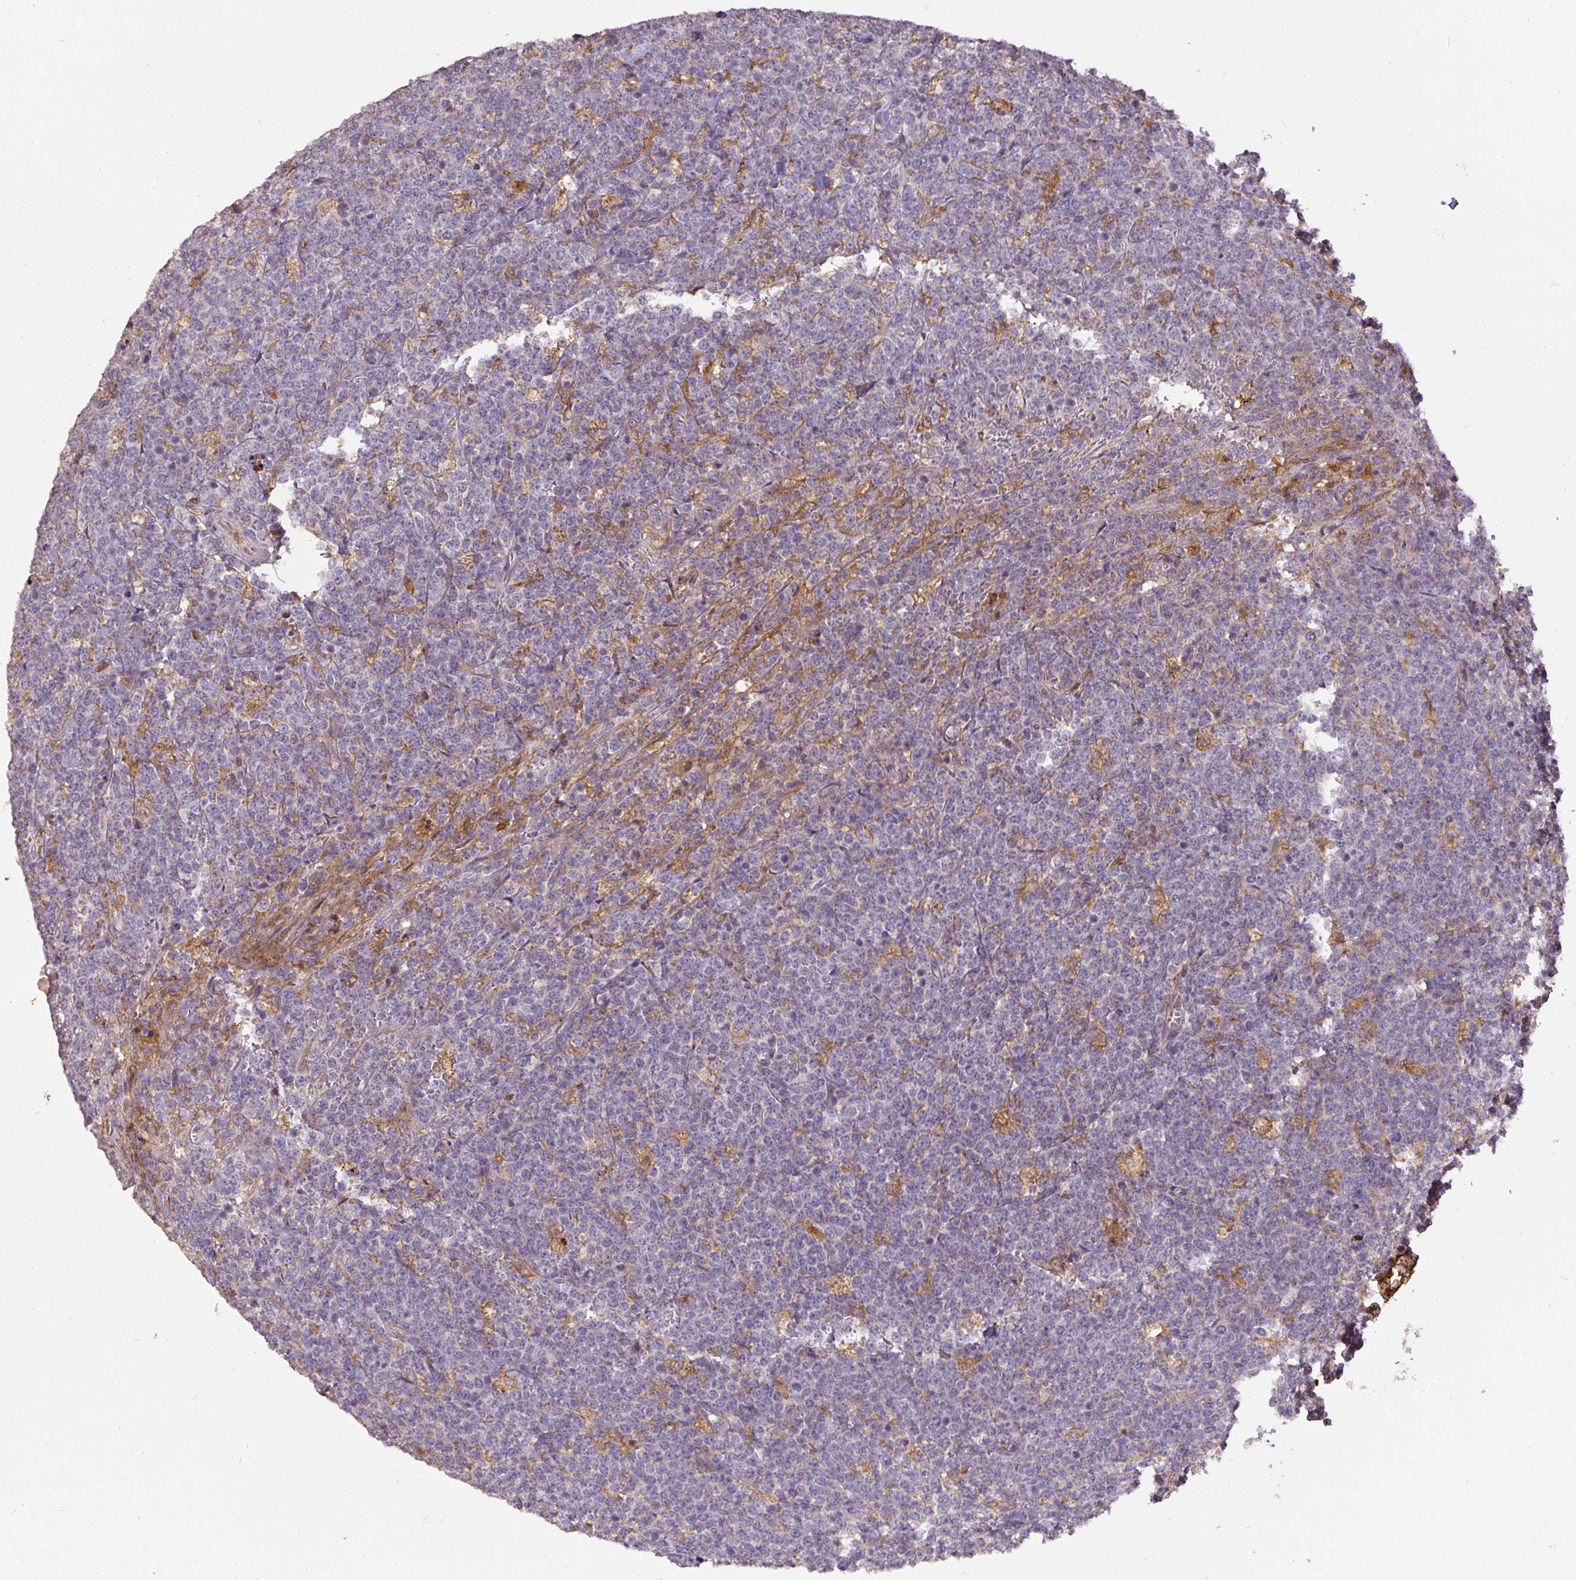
{"staining": {"intensity": "negative", "quantity": "none", "location": "none"}, "tissue": "lymphoma", "cell_type": "Tumor cells", "image_type": "cancer", "snomed": [{"axis": "morphology", "description": "Malignant lymphoma, non-Hodgkin's type, High grade"}, {"axis": "topography", "description": "Small intestine"}, {"axis": "topography", "description": "Colon"}], "caption": "A photomicrograph of human lymphoma is negative for staining in tumor cells.", "gene": "DAPK1", "patient": {"sex": "male", "age": 8}}